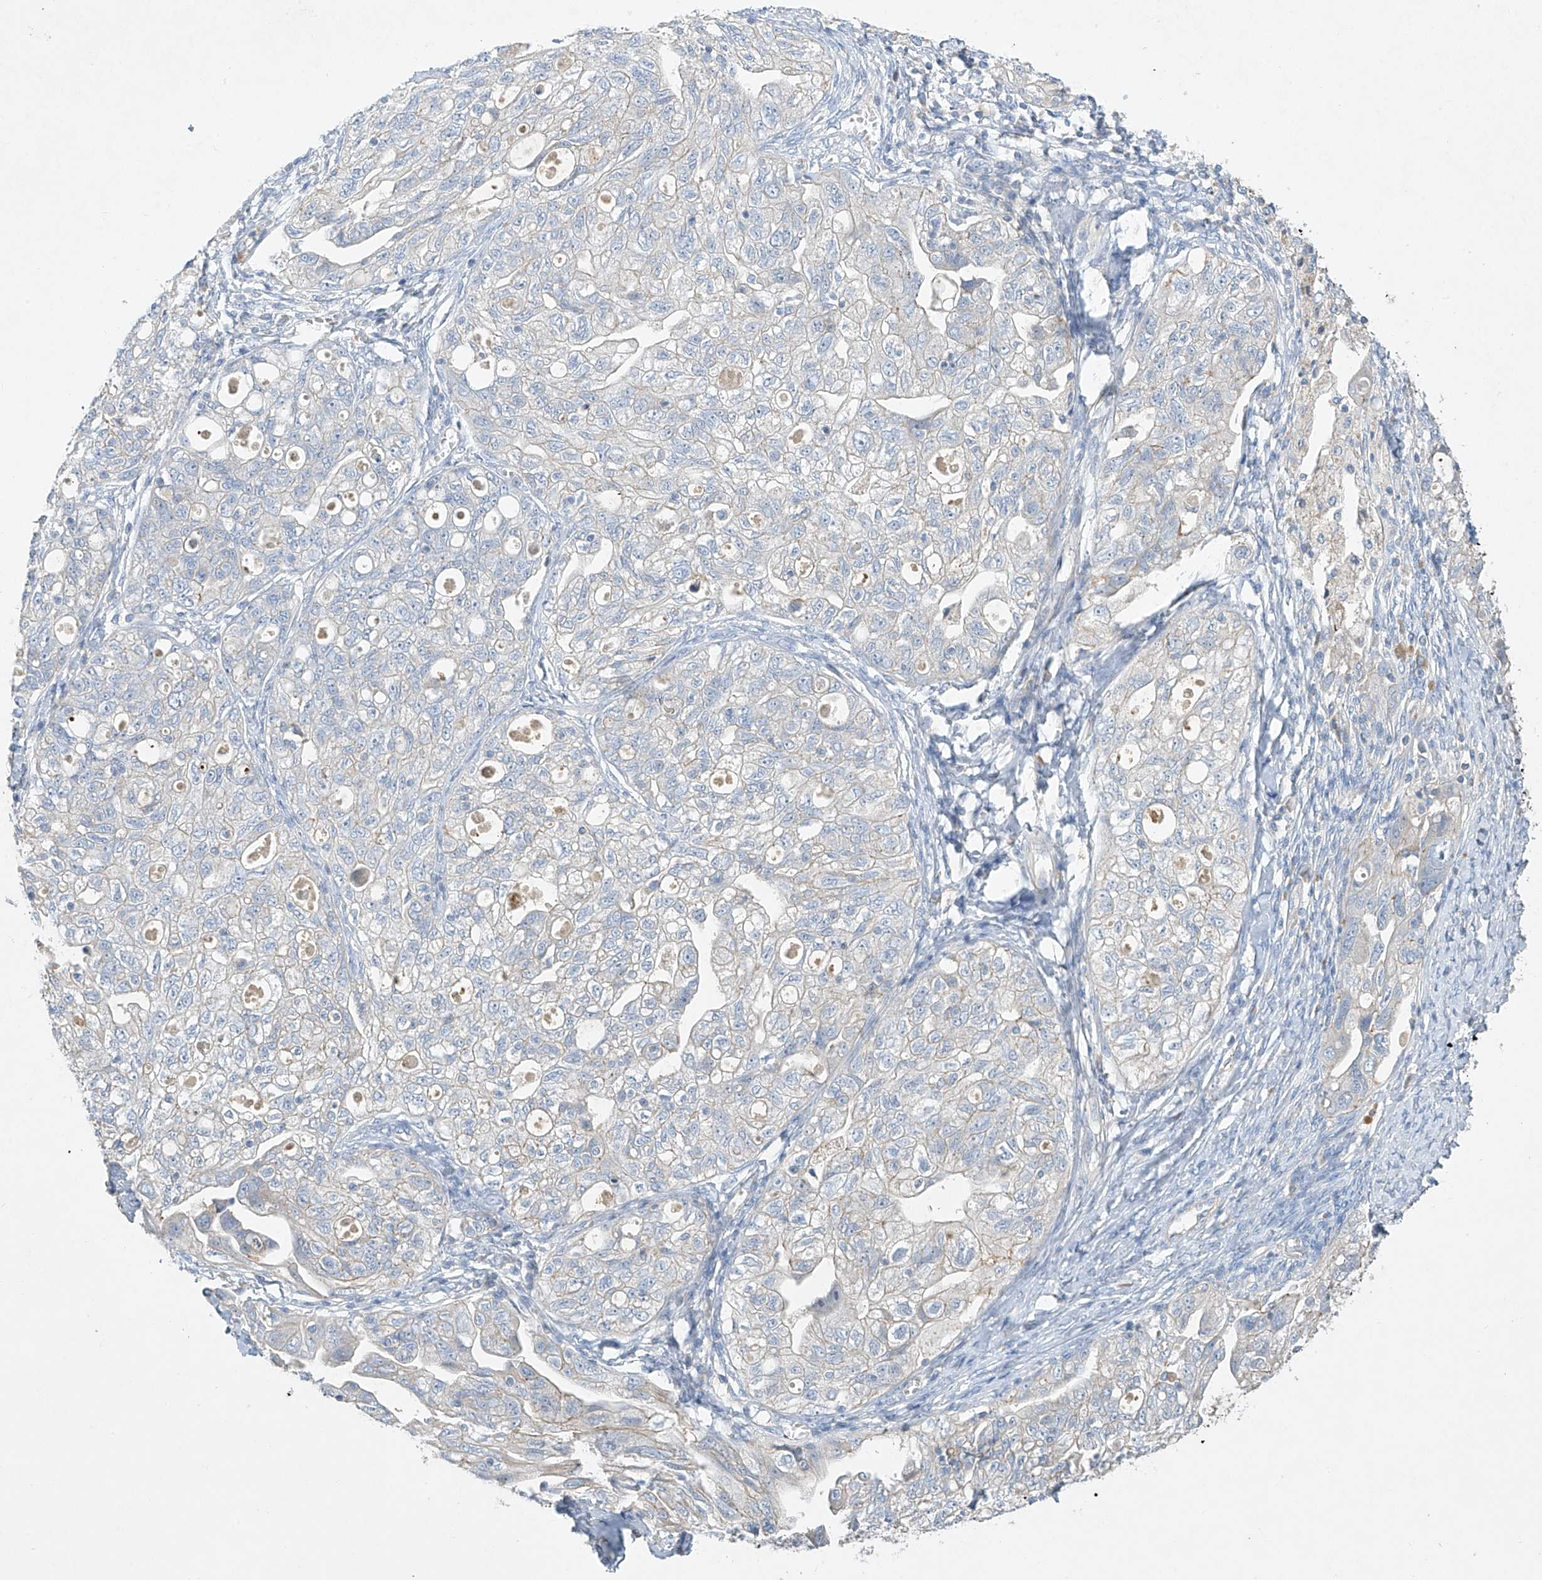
{"staining": {"intensity": "negative", "quantity": "none", "location": "none"}, "tissue": "ovarian cancer", "cell_type": "Tumor cells", "image_type": "cancer", "snomed": [{"axis": "morphology", "description": "Carcinoma, NOS"}, {"axis": "morphology", "description": "Cystadenocarcinoma, serous, NOS"}, {"axis": "topography", "description": "Ovary"}], "caption": "This is an immunohistochemistry photomicrograph of ovarian cancer. There is no expression in tumor cells.", "gene": "PRSS12", "patient": {"sex": "female", "age": 69}}